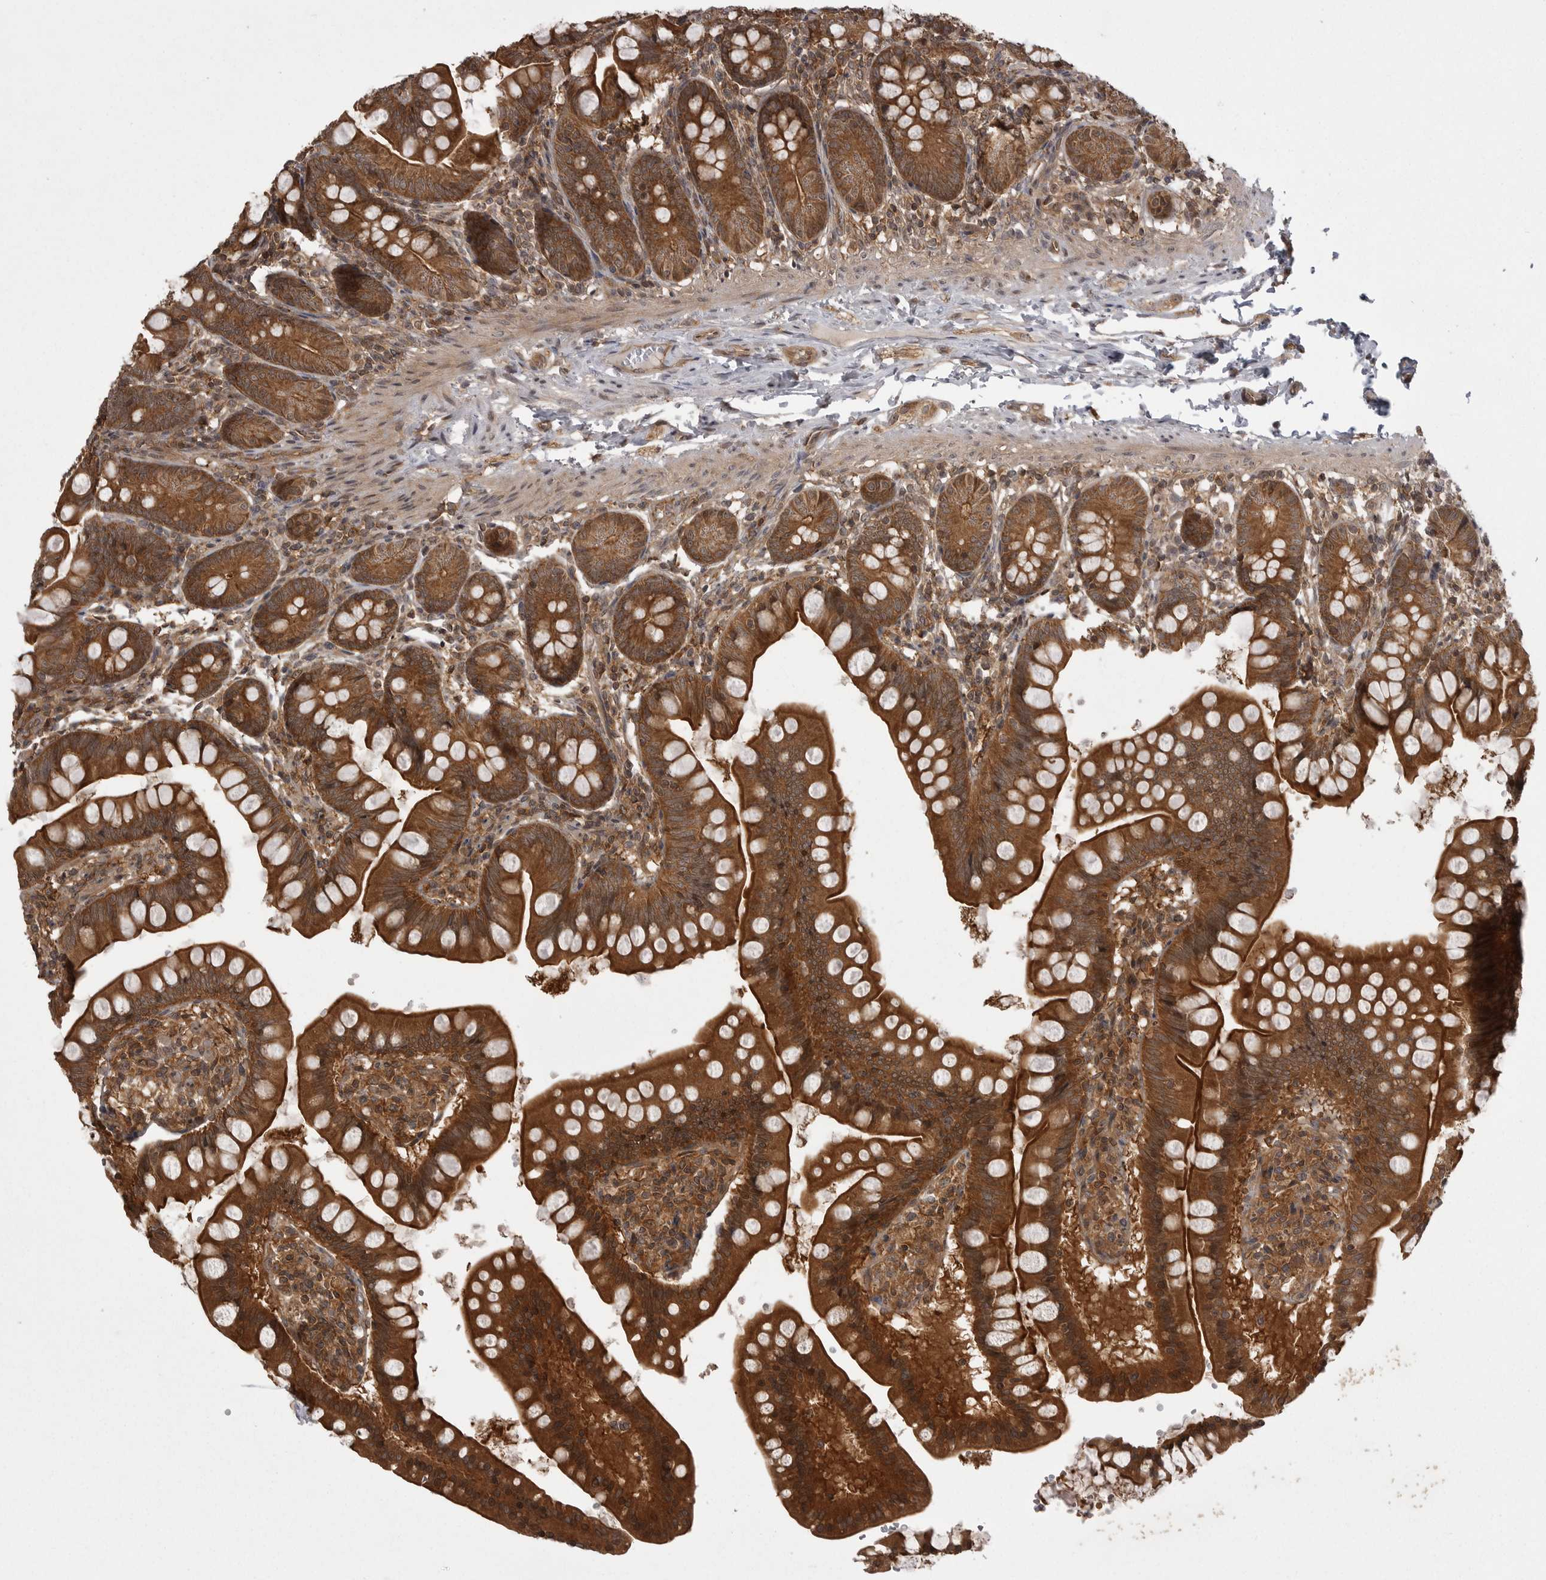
{"staining": {"intensity": "strong", "quantity": ">75%", "location": "cytoplasmic/membranous"}, "tissue": "small intestine", "cell_type": "Glandular cells", "image_type": "normal", "snomed": [{"axis": "morphology", "description": "Normal tissue, NOS"}, {"axis": "topography", "description": "Small intestine"}], "caption": "The immunohistochemical stain shows strong cytoplasmic/membranous staining in glandular cells of normal small intestine.", "gene": "STK24", "patient": {"sex": "male", "age": 7}}